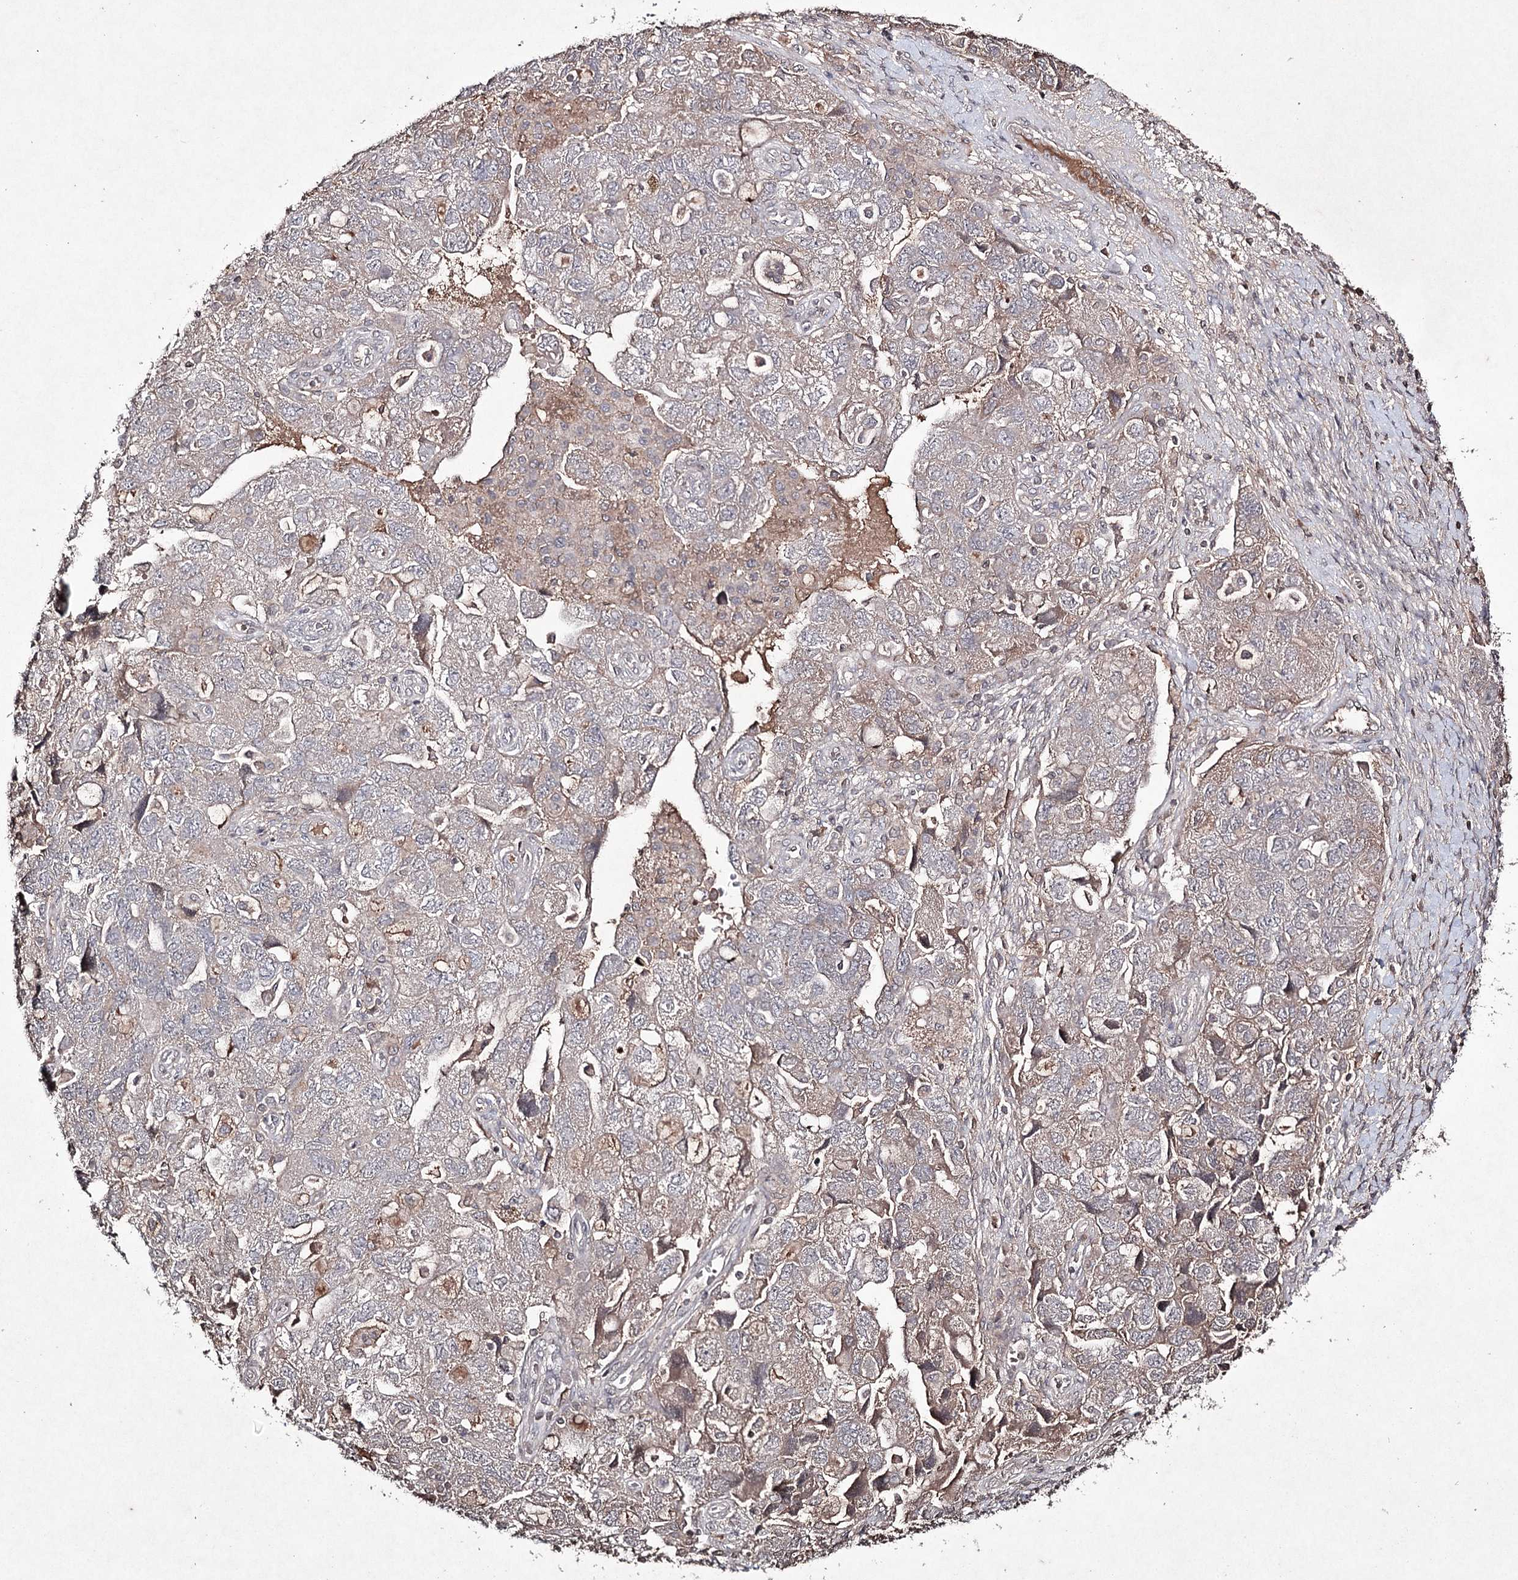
{"staining": {"intensity": "negative", "quantity": "none", "location": "none"}, "tissue": "ovarian cancer", "cell_type": "Tumor cells", "image_type": "cancer", "snomed": [{"axis": "morphology", "description": "Carcinoma, NOS"}, {"axis": "morphology", "description": "Cystadenocarcinoma, serous, NOS"}, {"axis": "topography", "description": "Ovary"}], "caption": "Ovarian serous cystadenocarcinoma was stained to show a protein in brown. There is no significant expression in tumor cells. Brightfield microscopy of immunohistochemistry stained with DAB (3,3'-diaminobenzidine) (brown) and hematoxylin (blue), captured at high magnification.", "gene": "SYNGR3", "patient": {"sex": "female", "age": 69}}